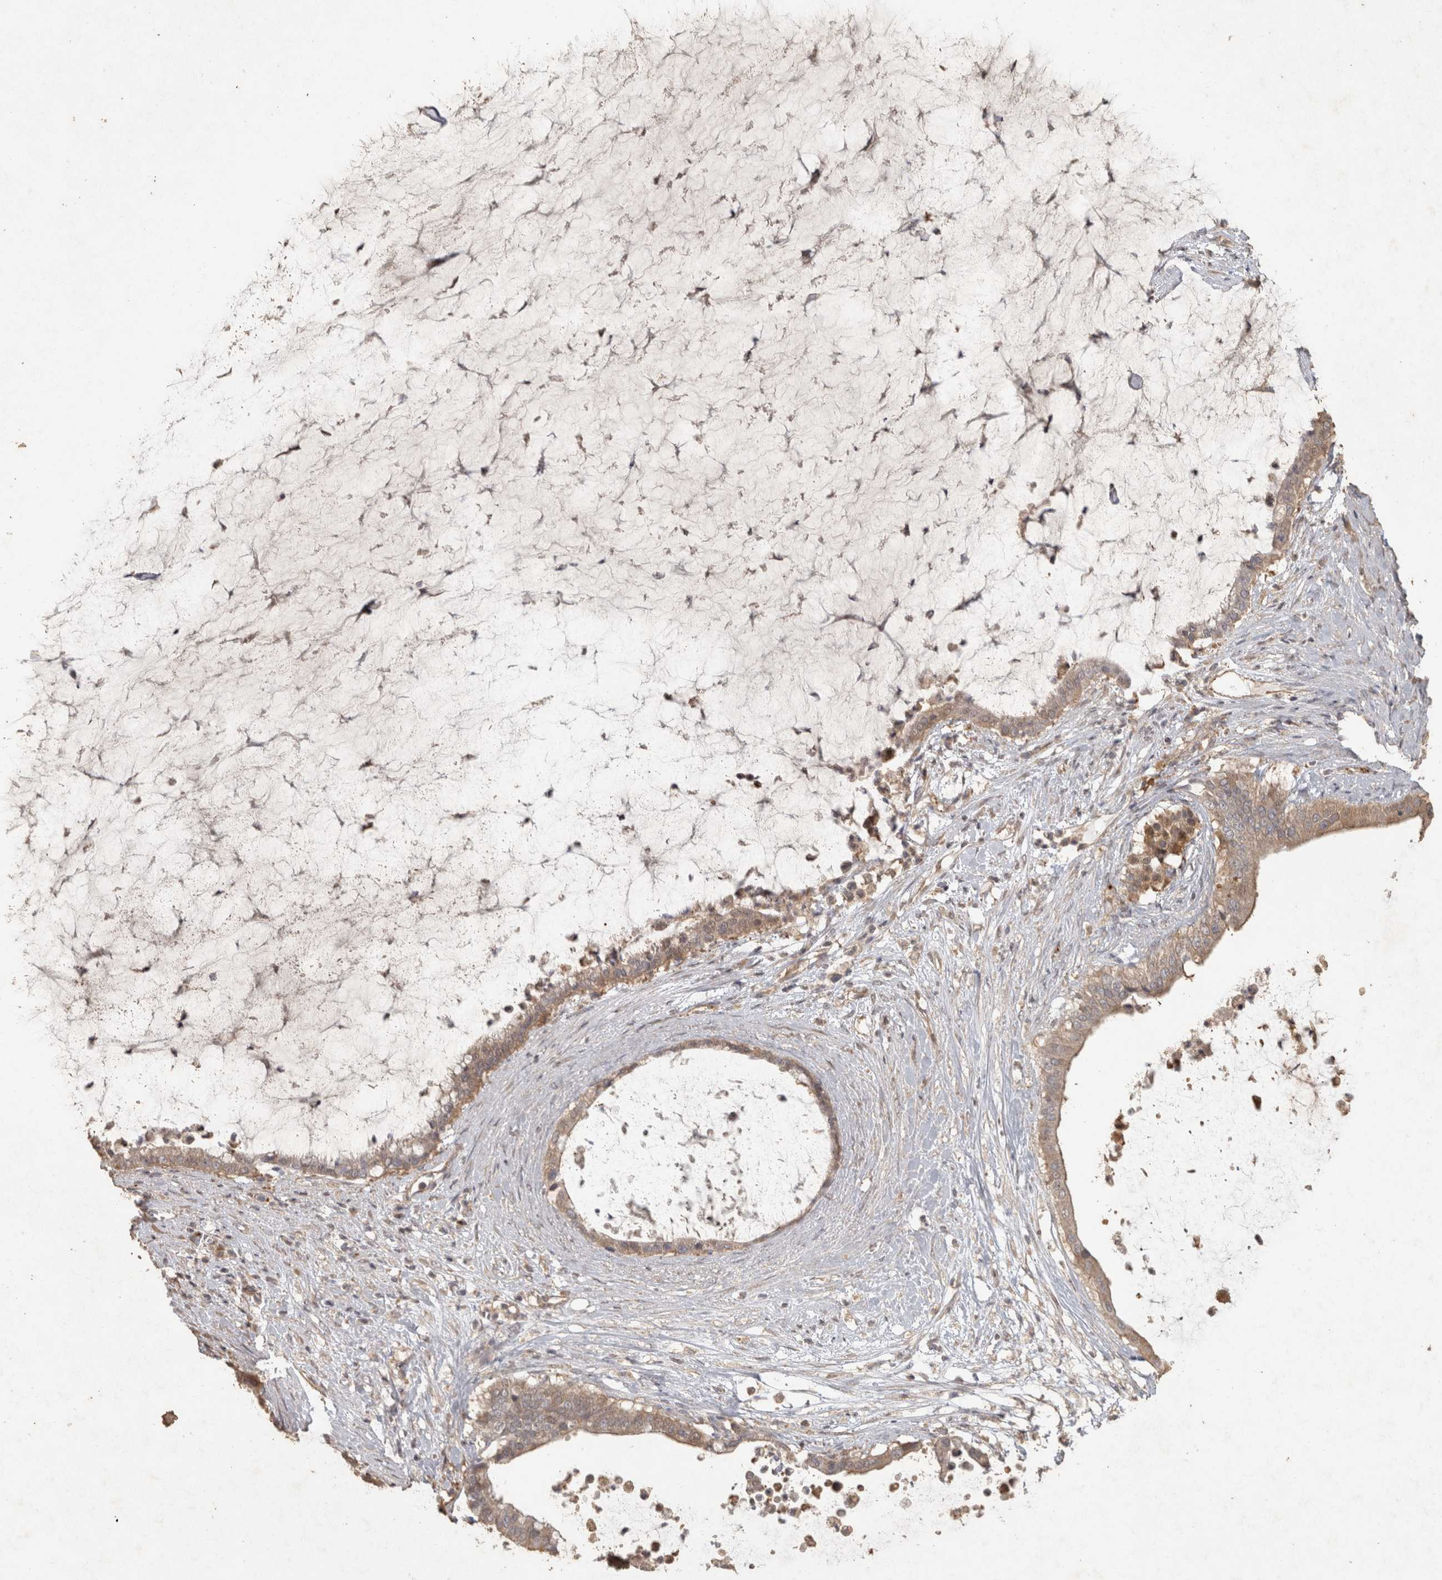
{"staining": {"intensity": "moderate", "quantity": ">75%", "location": "cytoplasmic/membranous"}, "tissue": "pancreatic cancer", "cell_type": "Tumor cells", "image_type": "cancer", "snomed": [{"axis": "morphology", "description": "Adenocarcinoma, NOS"}, {"axis": "topography", "description": "Pancreas"}], "caption": "Pancreatic adenocarcinoma tissue reveals moderate cytoplasmic/membranous staining in about >75% of tumor cells", "gene": "OSTN", "patient": {"sex": "male", "age": 41}}